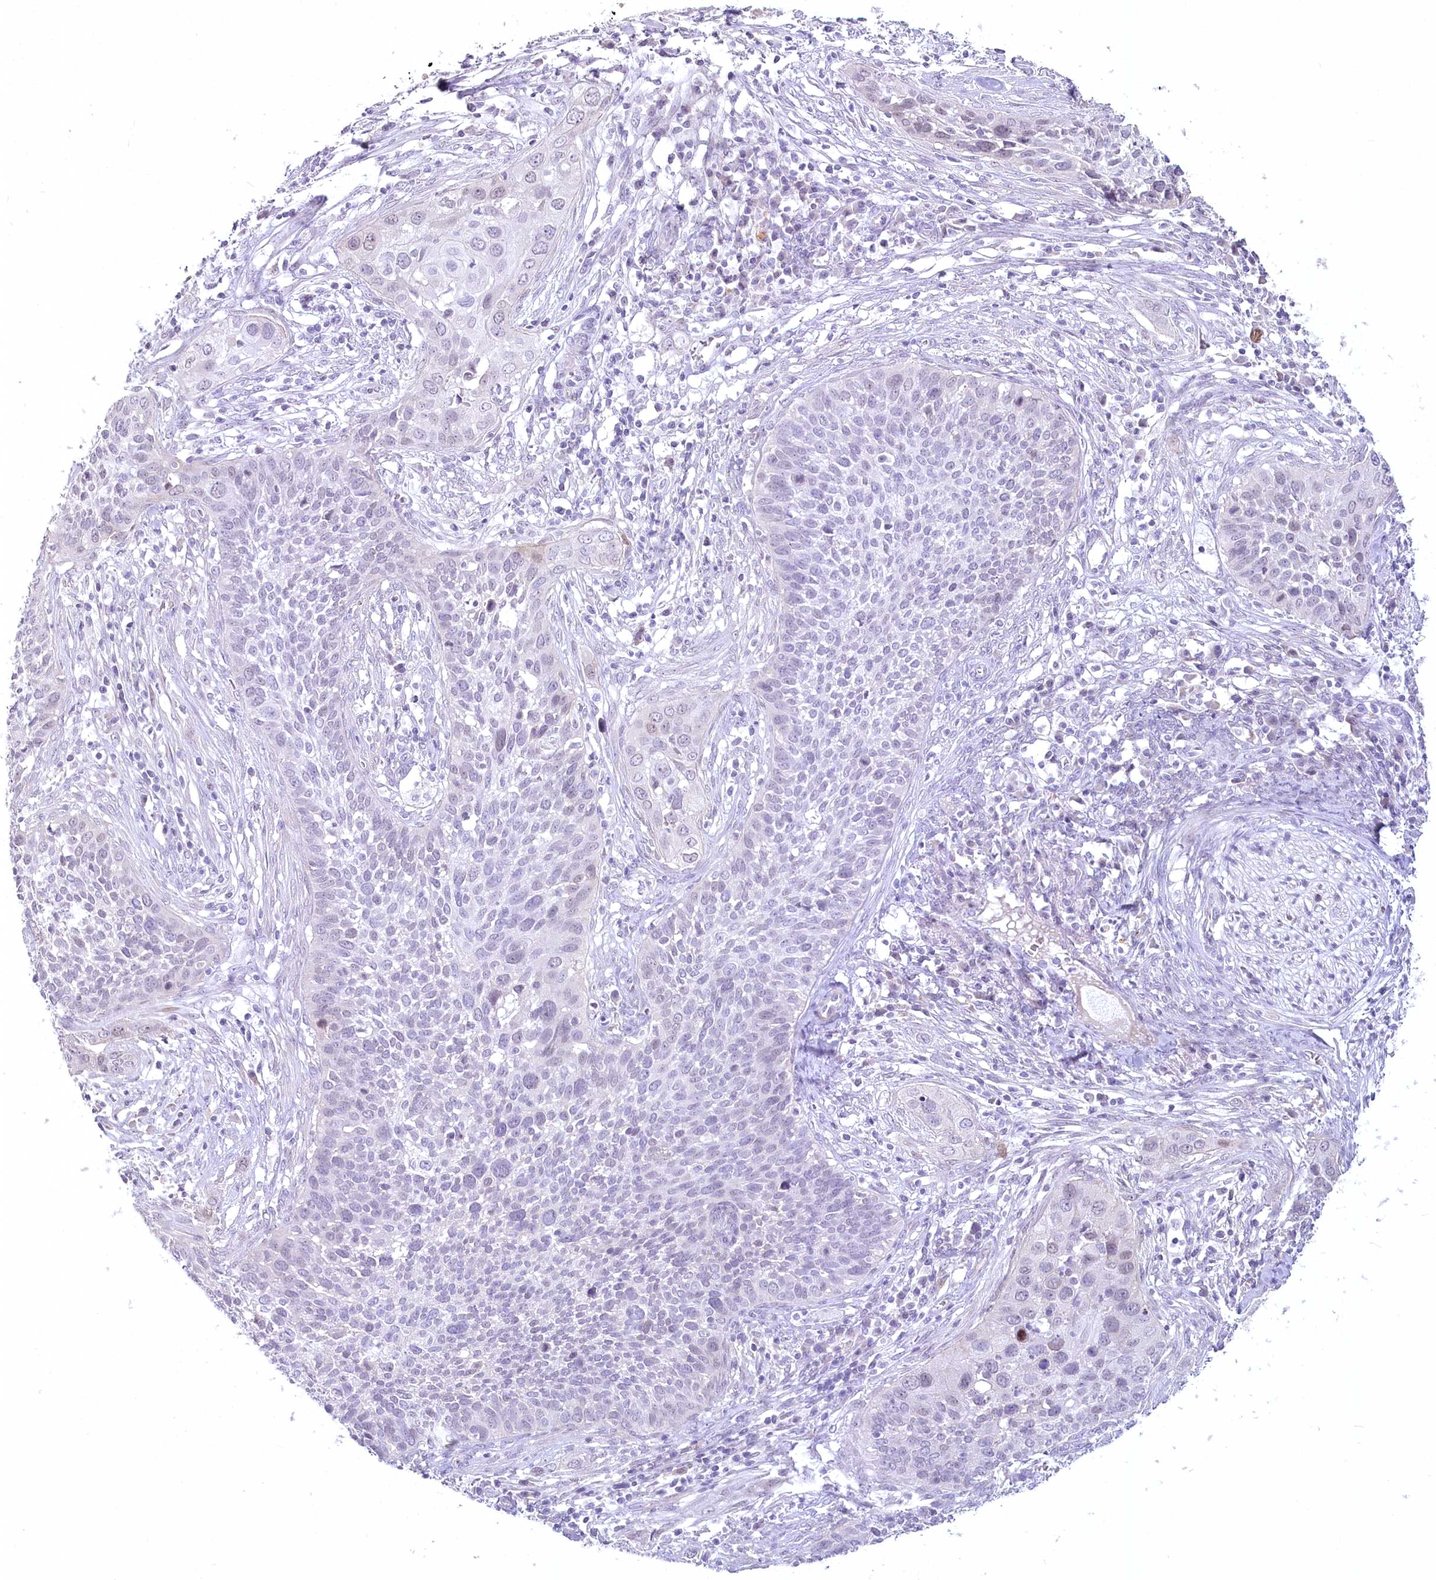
{"staining": {"intensity": "weak", "quantity": "<25%", "location": "nuclear"}, "tissue": "cervical cancer", "cell_type": "Tumor cells", "image_type": "cancer", "snomed": [{"axis": "morphology", "description": "Squamous cell carcinoma, NOS"}, {"axis": "topography", "description": "Cervix"}], "caption": "Image shows no protein positivity in tumor cells of cervical cancer (squamous cell carcinoma) tissue.", "gene": "USP11", "patient": {"sex": "female", "age": 34}}